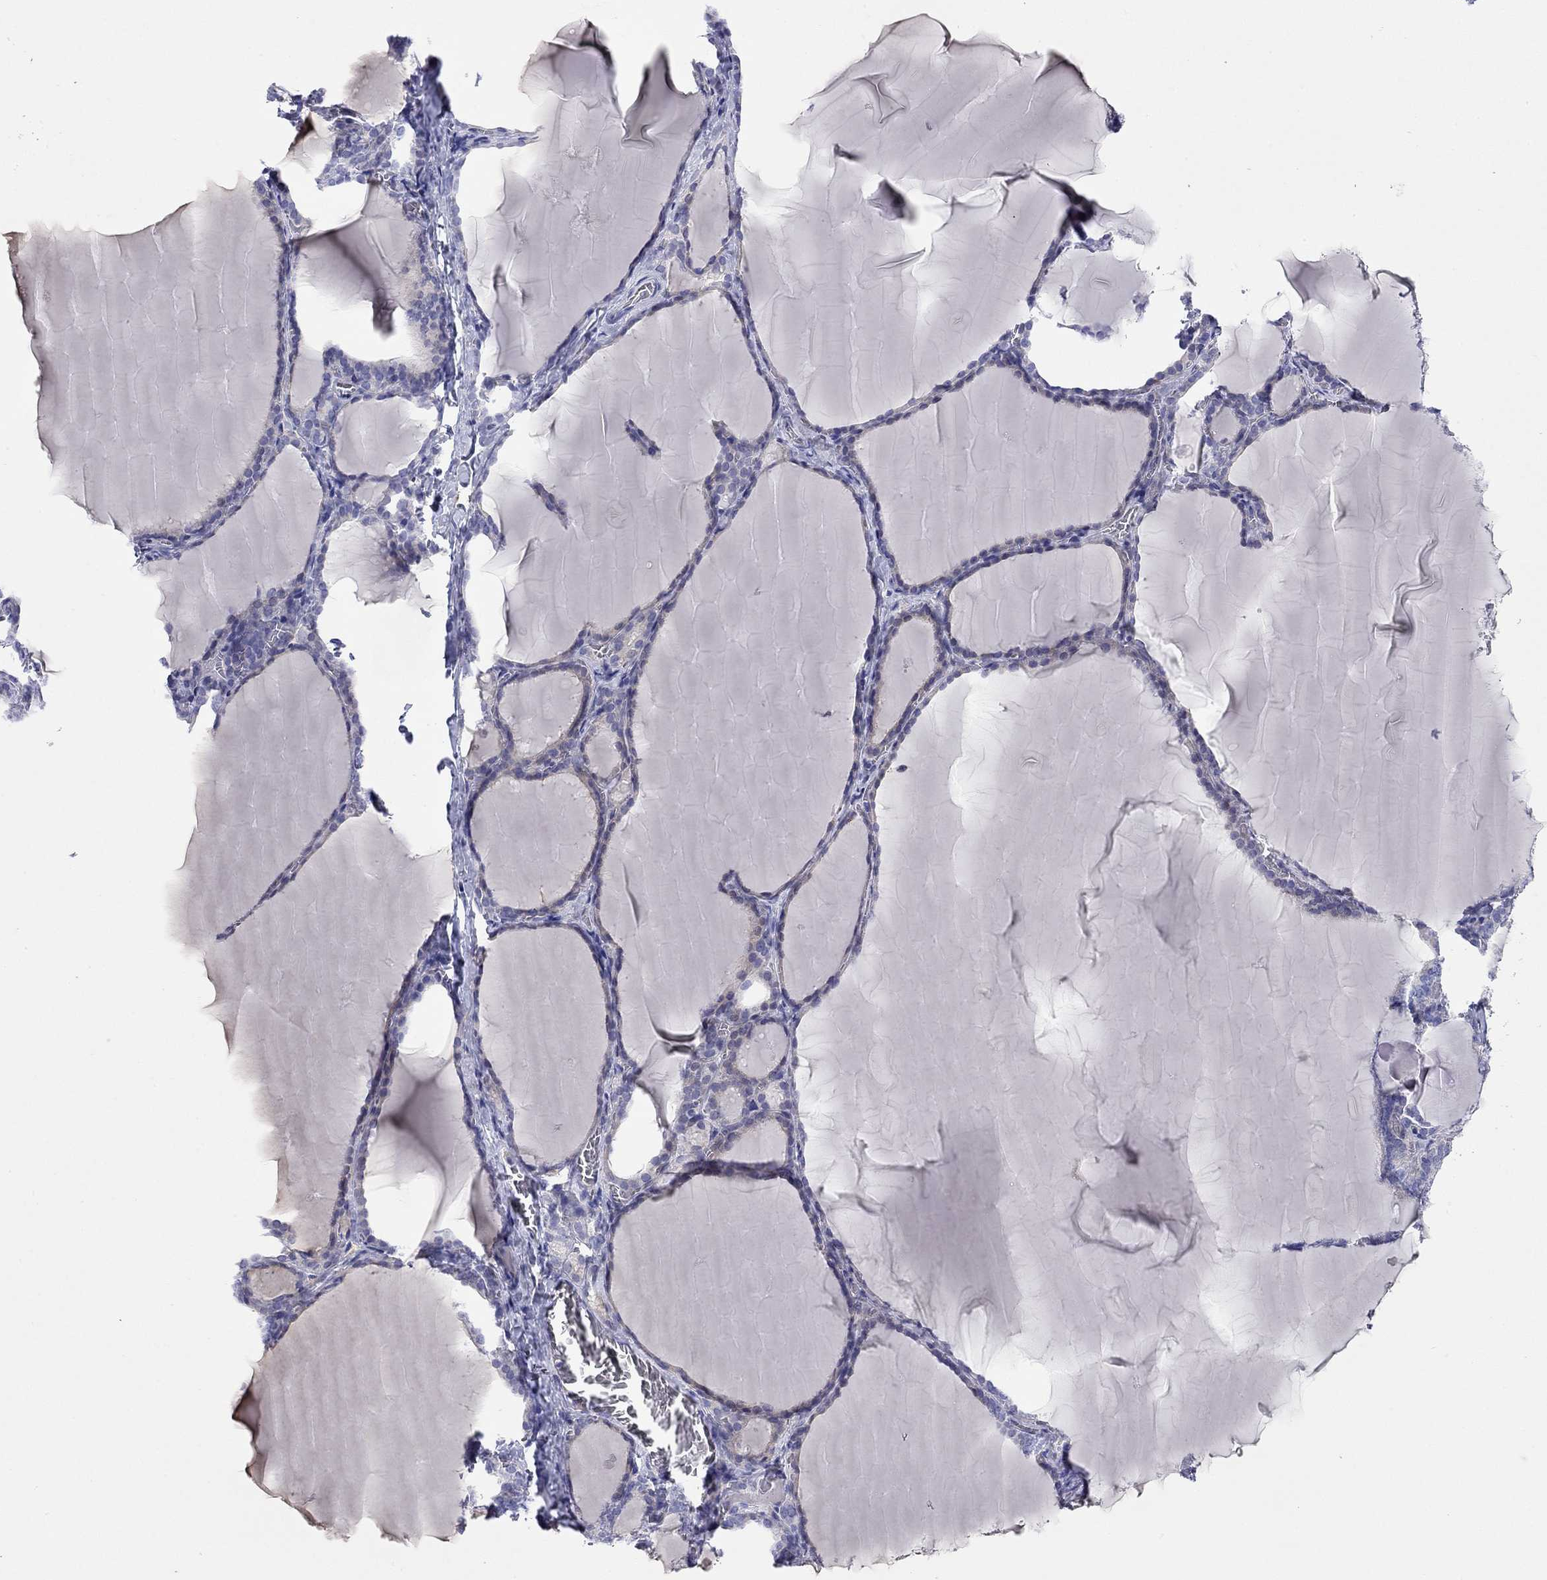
{"staining": {"intensity": "negative", "quantity": "none", "location": "none"}, "tissue": "thyroid gland", "cell_type": "Glandular cells", "image_type": "normal", "snomed": [{"axis": "morphology", "description": "Normal tissue, NOS"}, {"axis": "morphology", "description": "Hyperplasia, NOS"}, {"axis": "topography", "description": "Thyroid gland"}], "caption": "A high-resolution micrograph shows immunohistochemistry (IHC) staining of benign thyroid gland, which shows no significant staining in glandular cells.", "gene": "CMYA5", "patient": {"sex": "female", "age": 27}}